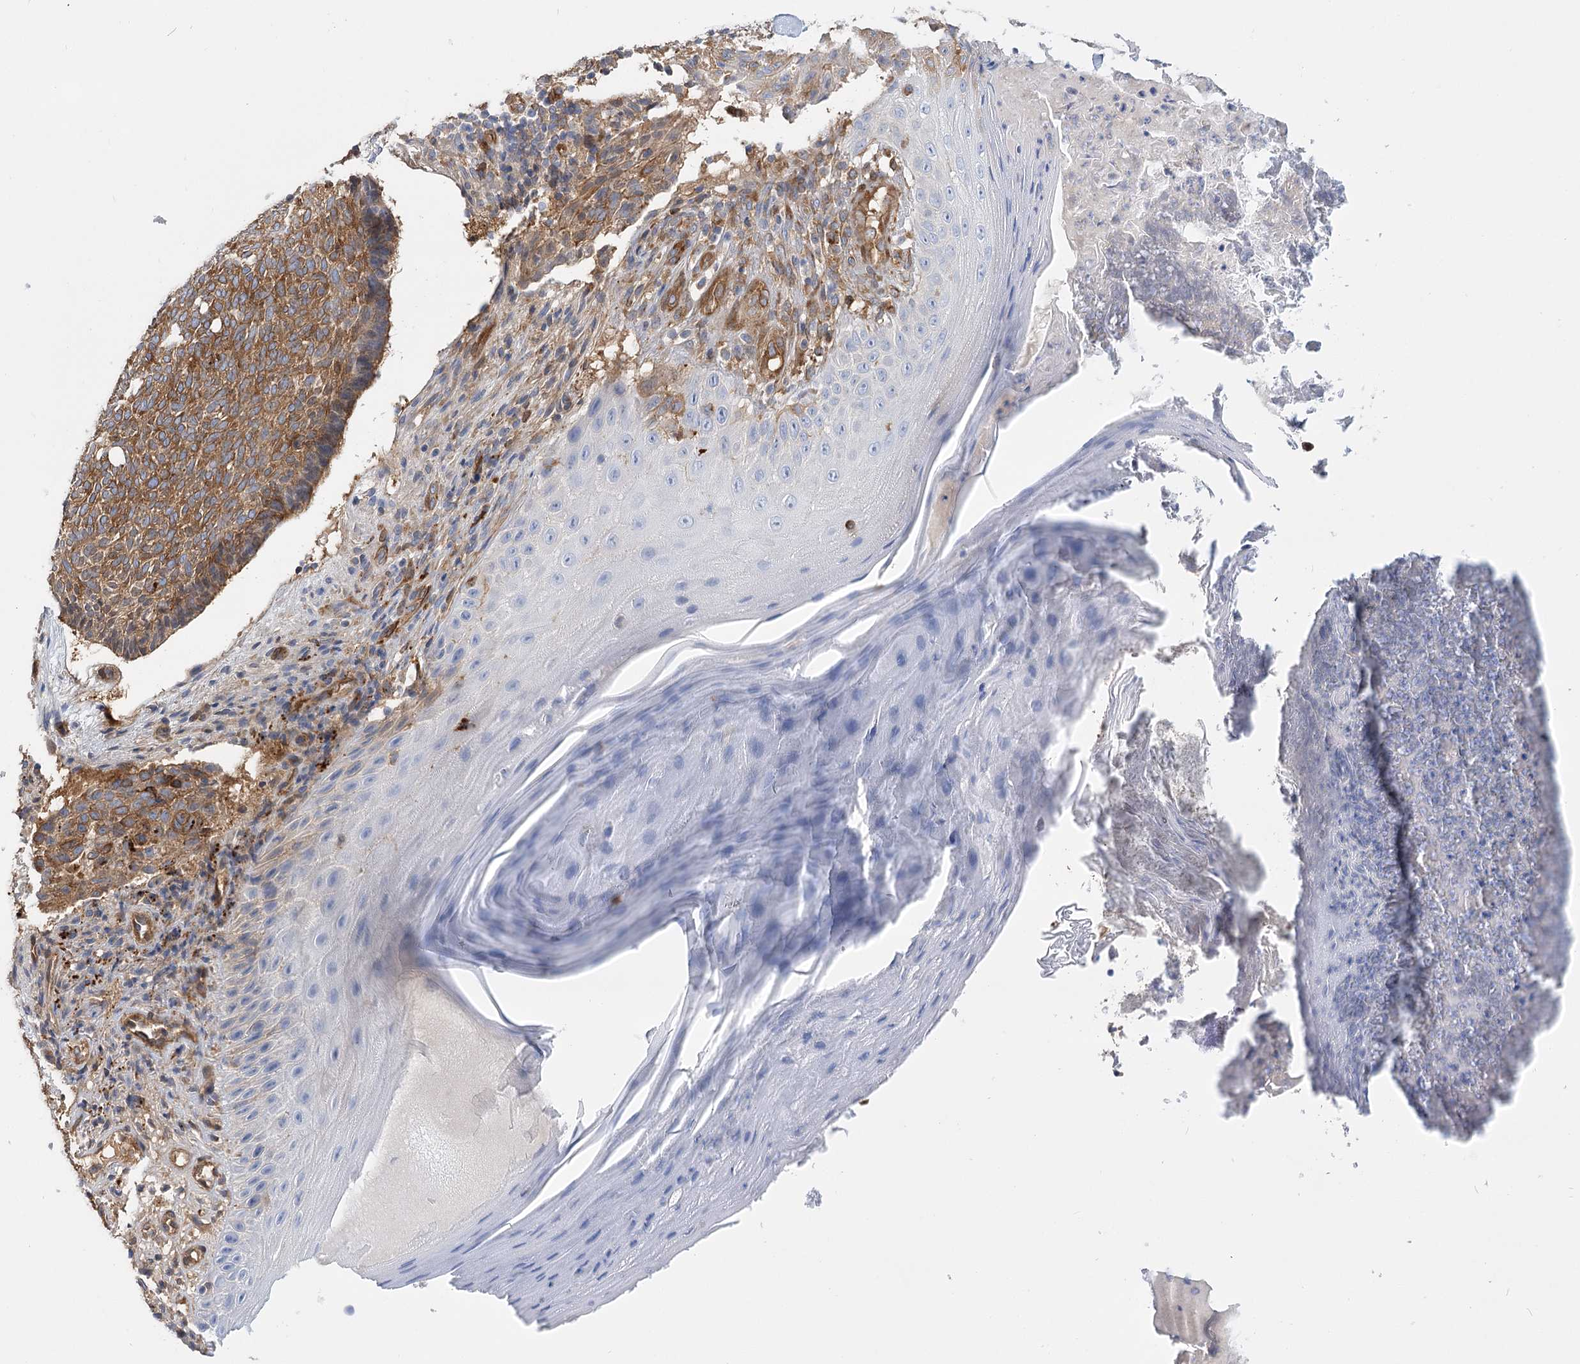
{"staining": {"intensity": "moderate", "quantity": ">75%", "location": "cytoplasmic/membranous"}, "tissue": "skin cancer", "cell_type": "Tumor cells", "image_type": "cancer", "snomed": [{"axis": "morphology", "description": "Normal tissue, NOS"}, {"axis": "morphology", "description": "Basal cell carcinoma"}, {"axis": "topography", "description": "Skin"}], "caption": "Protein staining of skin basal cell carcinoma tissue reveals moderate cytoplasmic/membranous staining in about >75% of tumor cells.", "gene": "GUSB", "patient": {"sex": "male", "age": 50}}